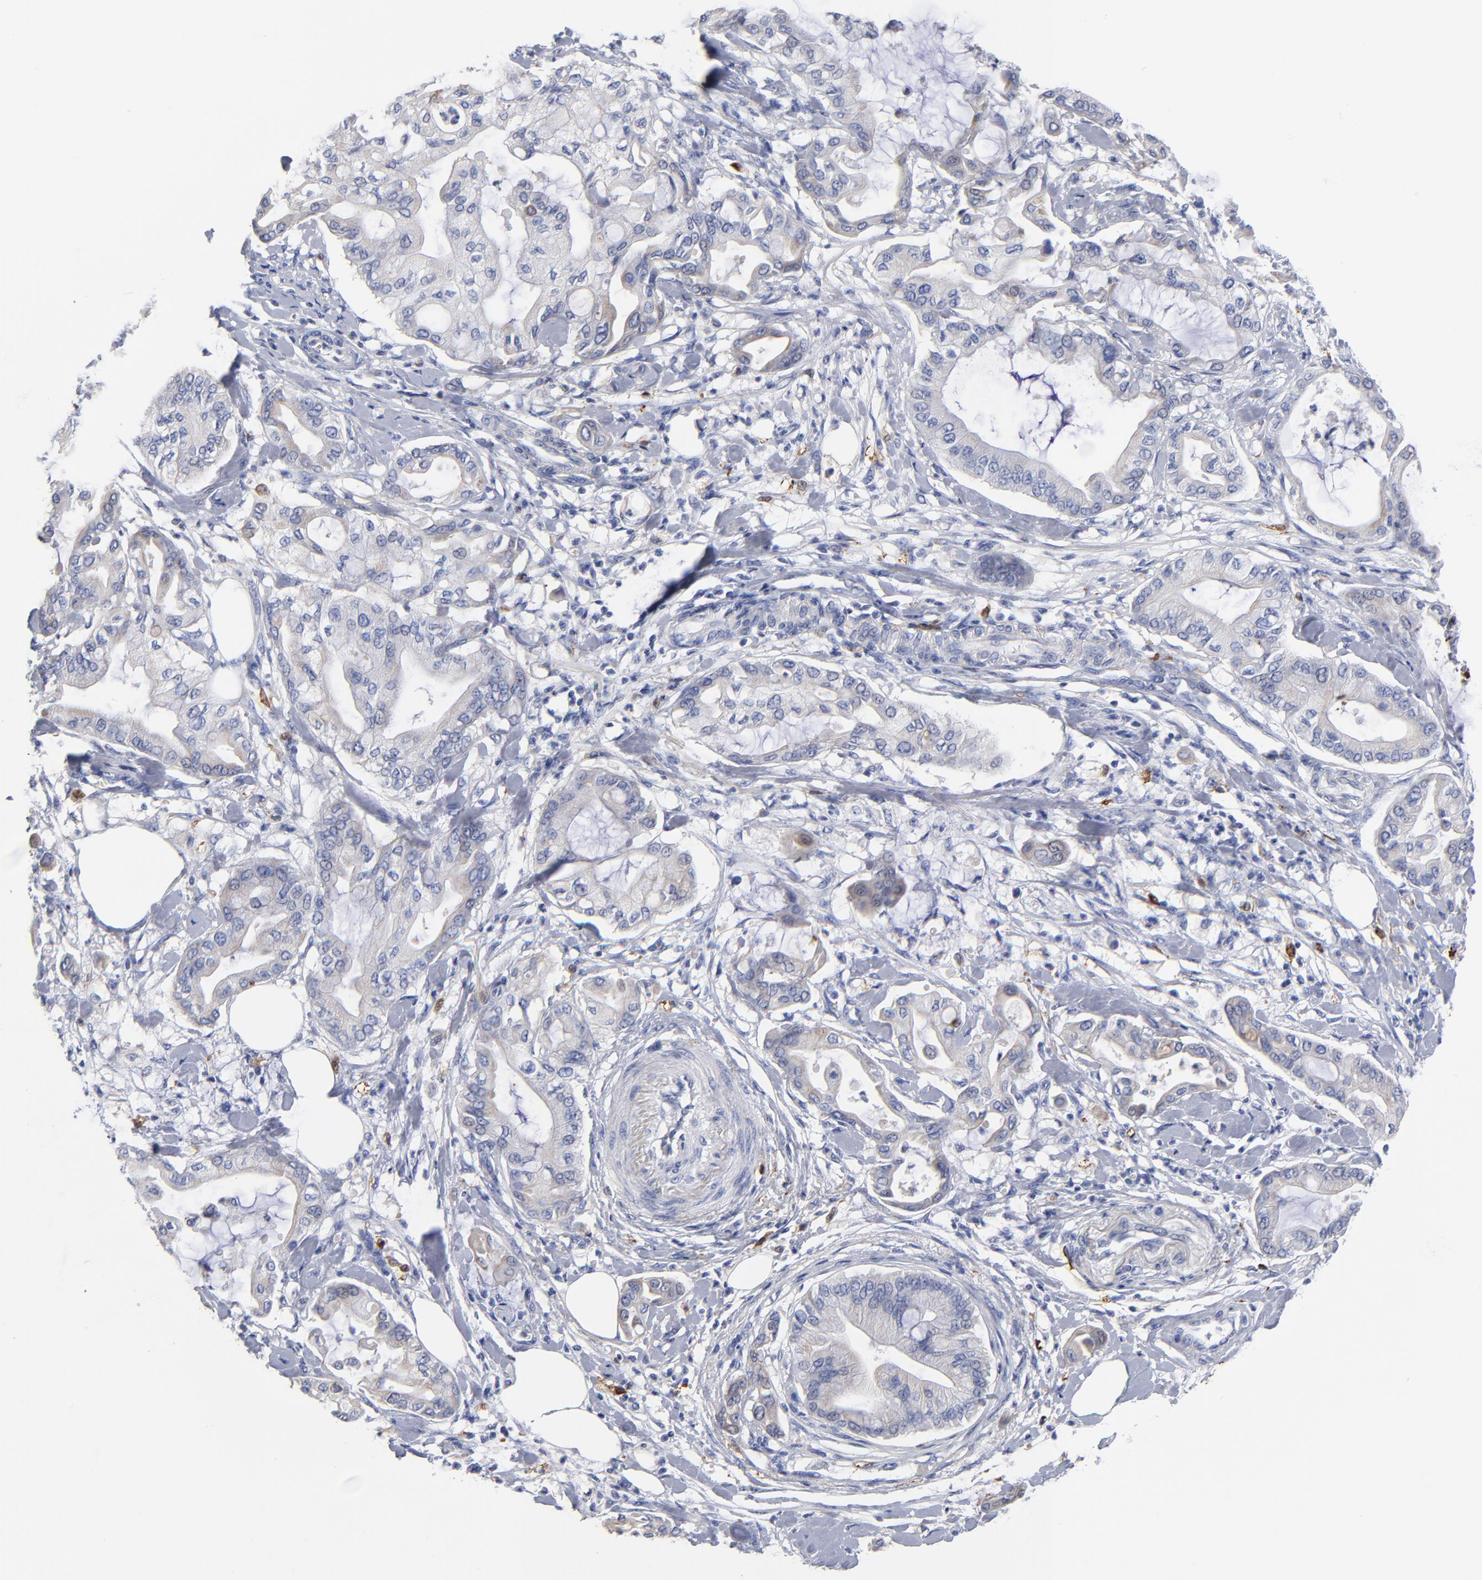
{"staining": {"intensity": "negative", "quantity": "none", "location": "none"}, "tissue": "pancreatic cancer", "cell_type": "Tumor cells", "image_type": "cancer", "snomed": [{"axis": "morphology", "description": "Adenocarcinoma, NOS"}, {"axis": "morphology", "description": "Adenocarcinoma, metastatic, NOS"}, {"axis": "topography", "description": "Lymph node"}, {"axis": "topography", "description": "Pancreas"}, {"axis": "topography", "description": "Duodenum"}], "caption": "Pancreatic metastatic adenocarcinoma stained for a protein using IHC demonstrates no positivity tumor cells.", "gene": "PTP4A1", "patient": {"sex": "female", "age": 64}}